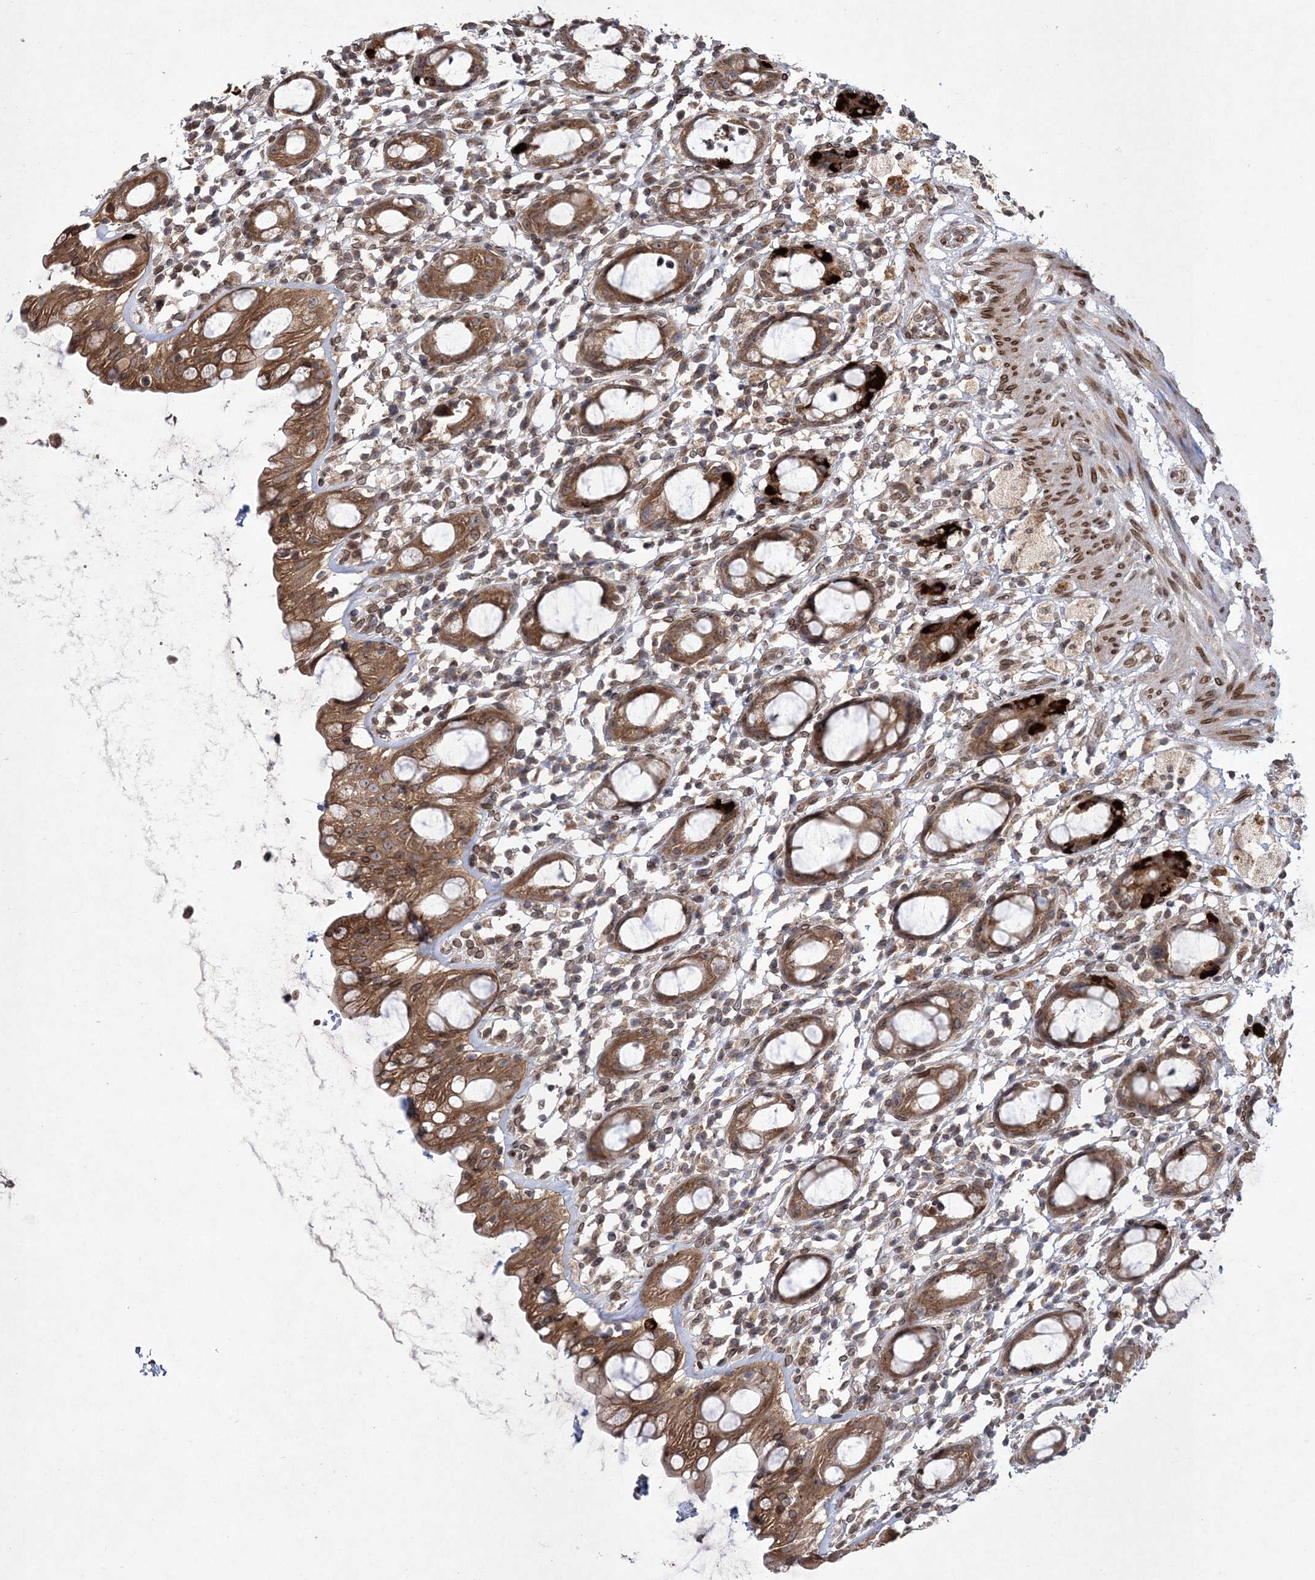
{"staining": {"intensity": "strong", "quantity": ">75%", "location": "cytoplasmic/membranous,nuclear"}, "tissue": "rectum", "cell_type": "Glandular cells", "image_type": "normal", "snomed": [{"axis": "morphology", "description": "Normal tissue, NOS"}, {"axis": "topography", "description": "Rectum"}], "caption": "High-power microscopy captured an immunohistochemistry histopathology image of normal rectum, revealing strong cytoplasmic/membranous,nuclear positivity in approximately >75% of glandular cells.", "gene": "DNAJC27", "patient": {"sex": "male", "age": 44}}